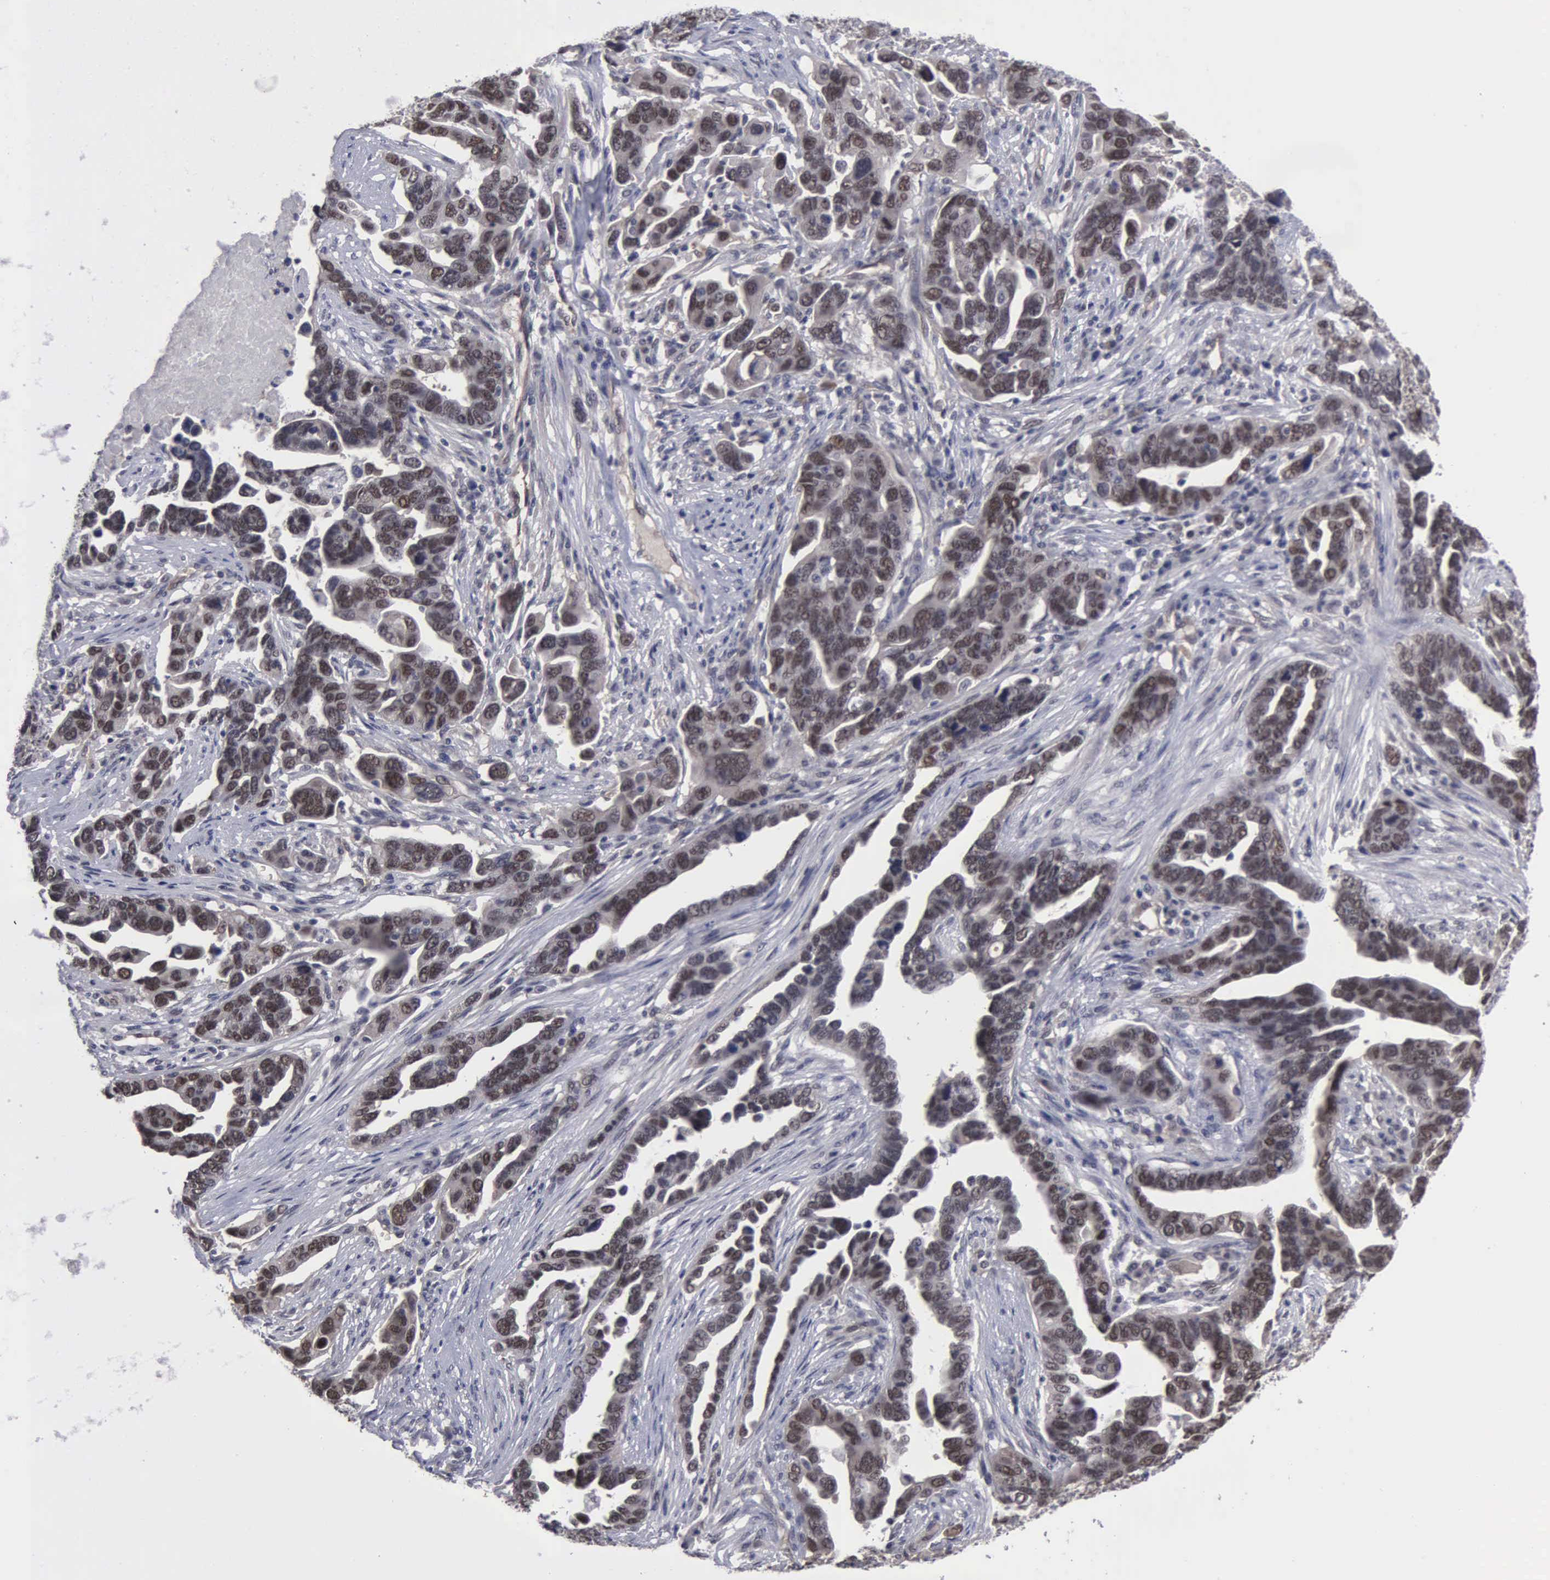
{"staining": {"intensity": "moderate", "quantity": ">75%", "location": "nuclear"}, "tissue": "ovarian cancer", "cell_type": "Tumor cells", "image_type": "cancer", "snomed": [{"axis": "morphology", "description": "Cystadenocarcinoma, serous, NOS"}, {"axis": "topography", "description": "Ovary"}], "caption": "Immunohistochemistry of serous cystadenocarcinoma (ovarian) exhibits medium levels of moderate nuclear expression in about >75% of tumor cells.", "gene": "ZBTB33", "patient": {"sex": "female", "age": 54}}